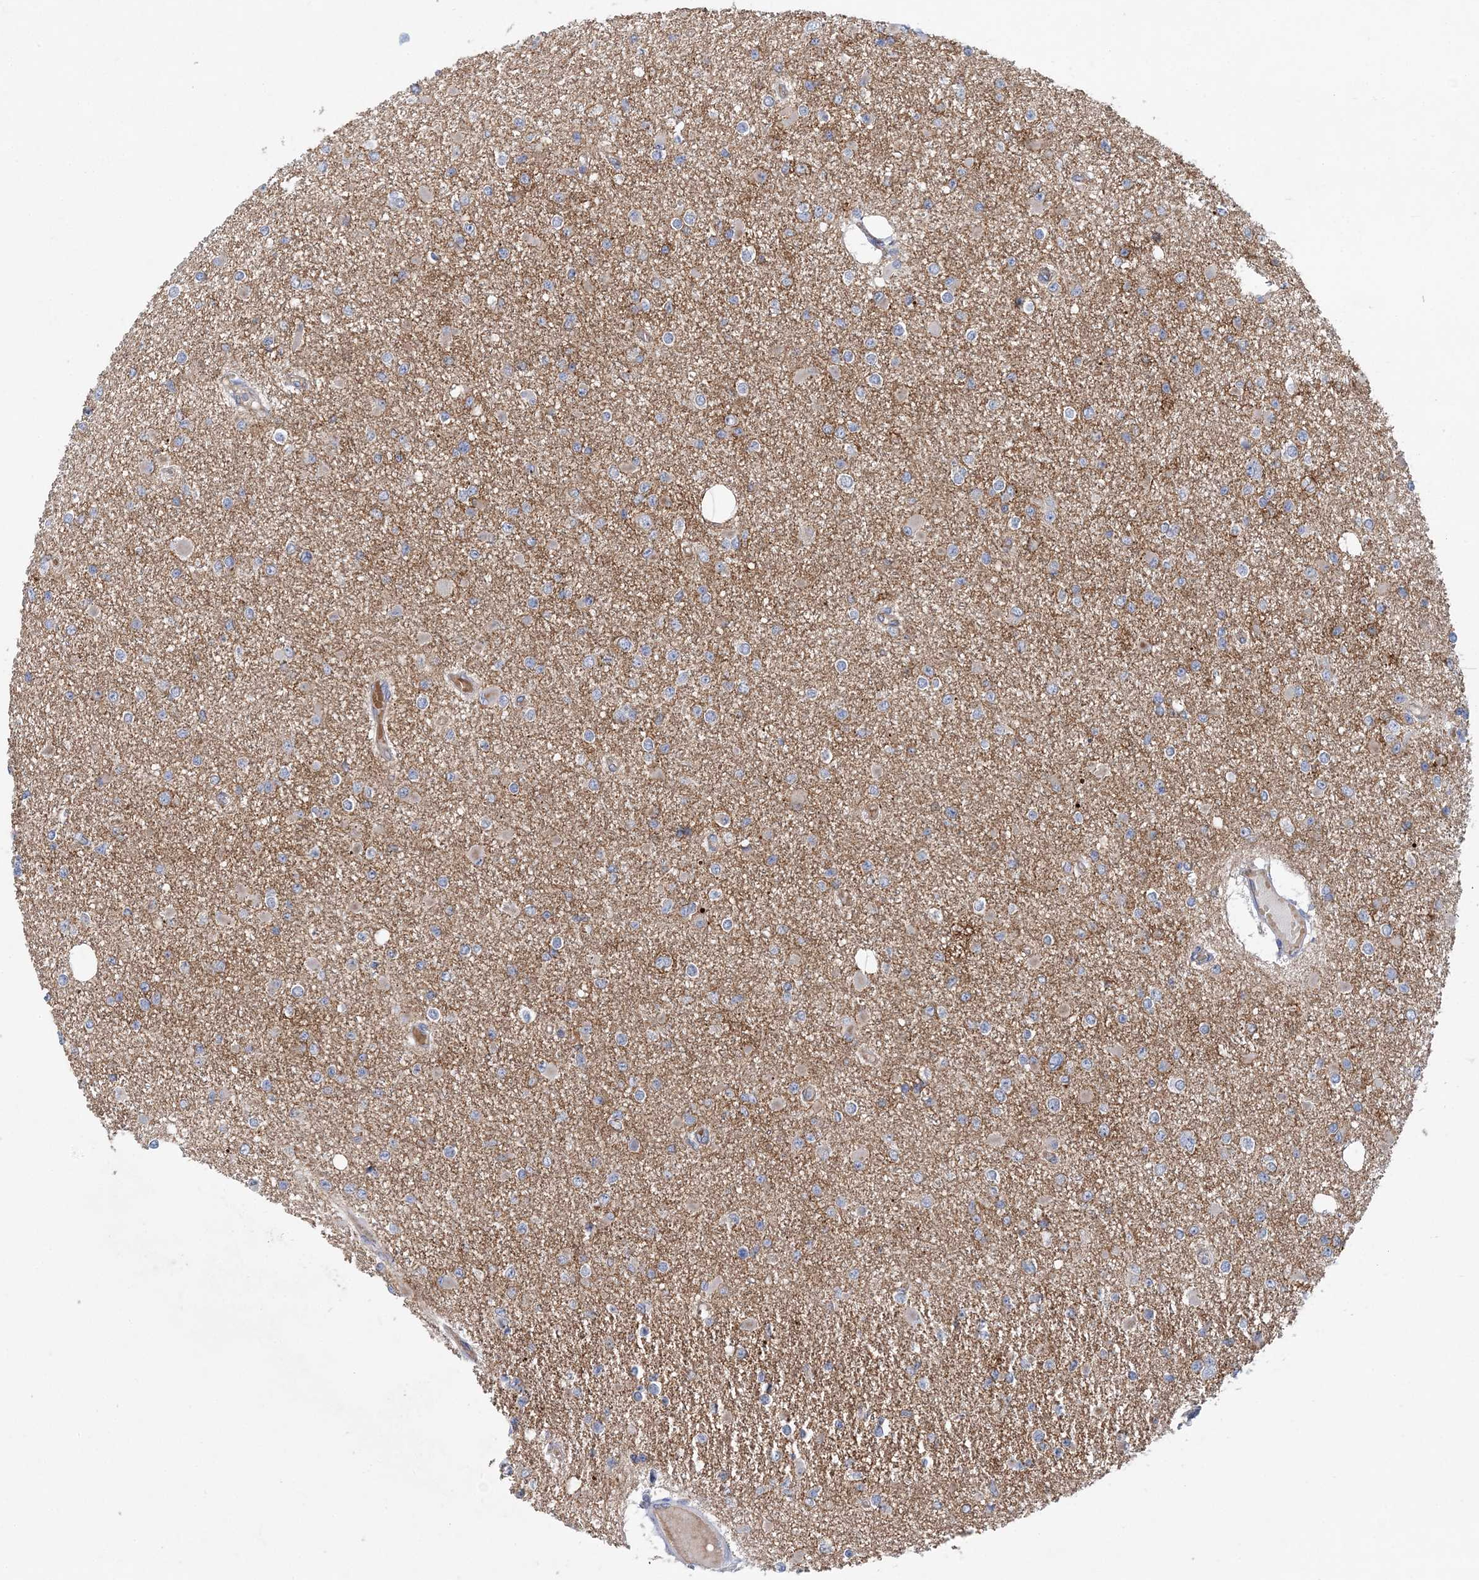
{"staining": {"intensity": "negative", "quantity": "none", "location": "none"}, "tissue": "glioma", "cell_type": "Tumor cells", "image_type": "cancer", "snomed": [{"axis": "morphology", "description": "Glioma, malignant, Low grade"}, {"axis": "topography", "description": "Brain"}], "caption": "A histopathology image of low-grade glioma (malignant) stained for a protein shows no brown staining in tumor cells.", "gene": "TRAPPC13", "patient": {"sex": "female", "age": 22}}